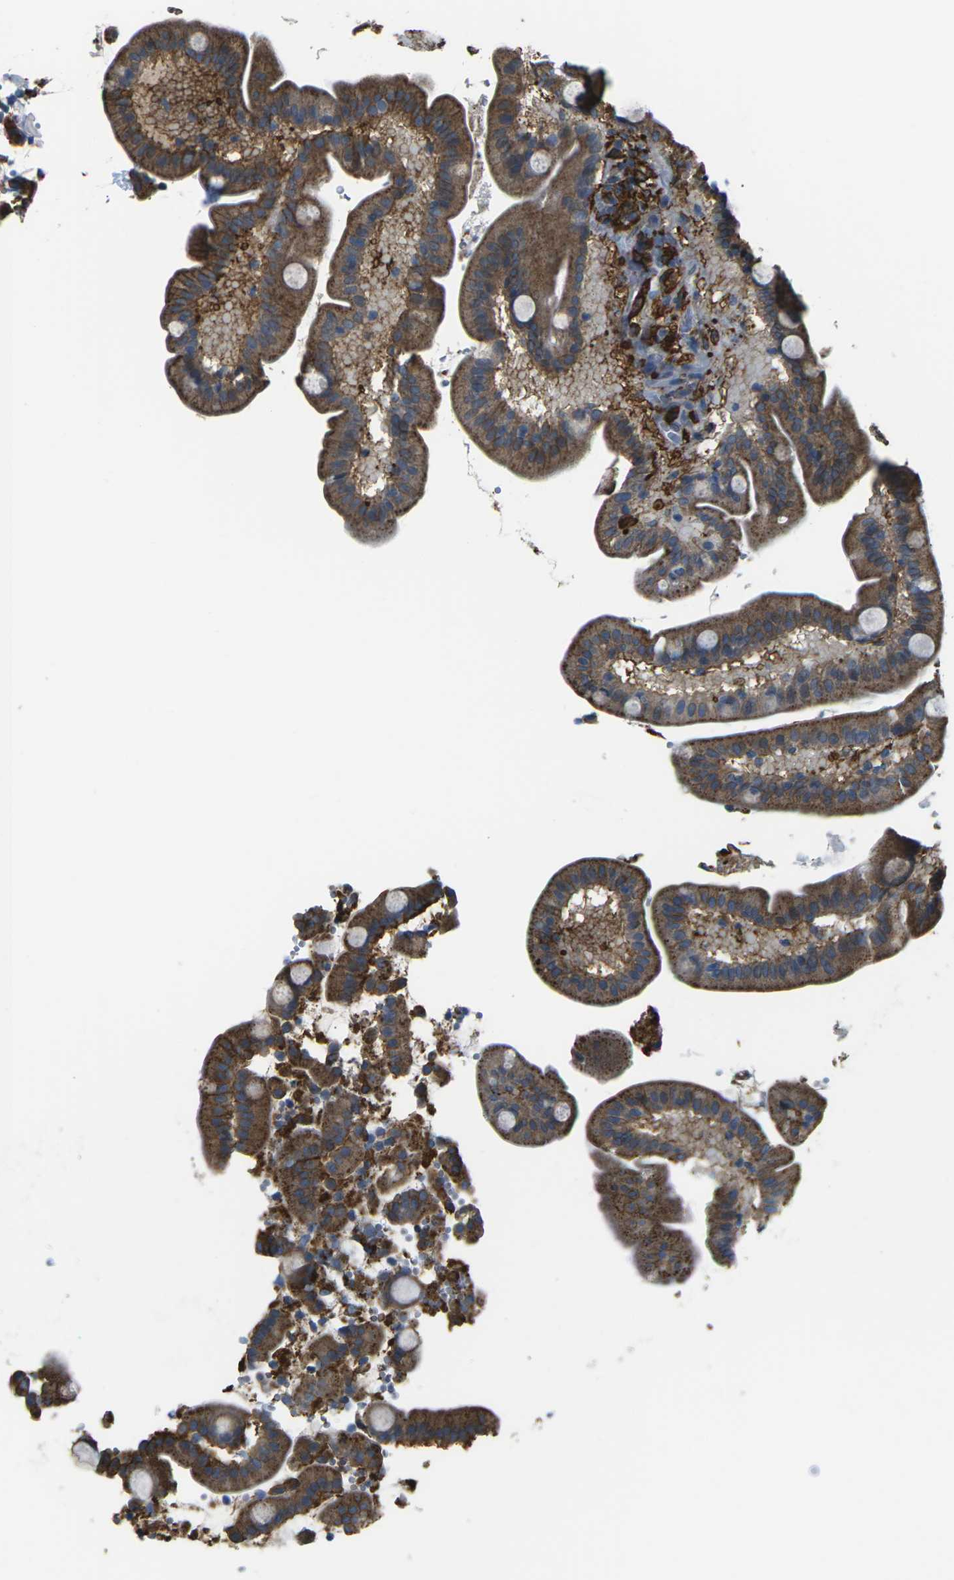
{"staining": {"intensity": "strong", "quantity": ">75%", "location": "cytoplasmic/membranous"}, "tissue": "duodenum", "cell_type": "Glandular cells", "image_type": "normal", "snomed": [{"axis": "morphology", "description": "Normal tissue, NOS"}, {"axis": "topography", "description": "Duodenum"}], "caption": "Immunohistochemistry (IHC) staining of benign duodenum, which demonstrates high levels of strong cytoplasmic/membranous positivity in approximately >75% of glandular cells indicating strong cytoplasmic/membranous protein expression. The staining was performed using DAB (brown) for protein detection and nuclei were counterstained in hematoxylin (blue).", "gene": "PTPN1", "patient": {"sex": "male", "age": 54}}